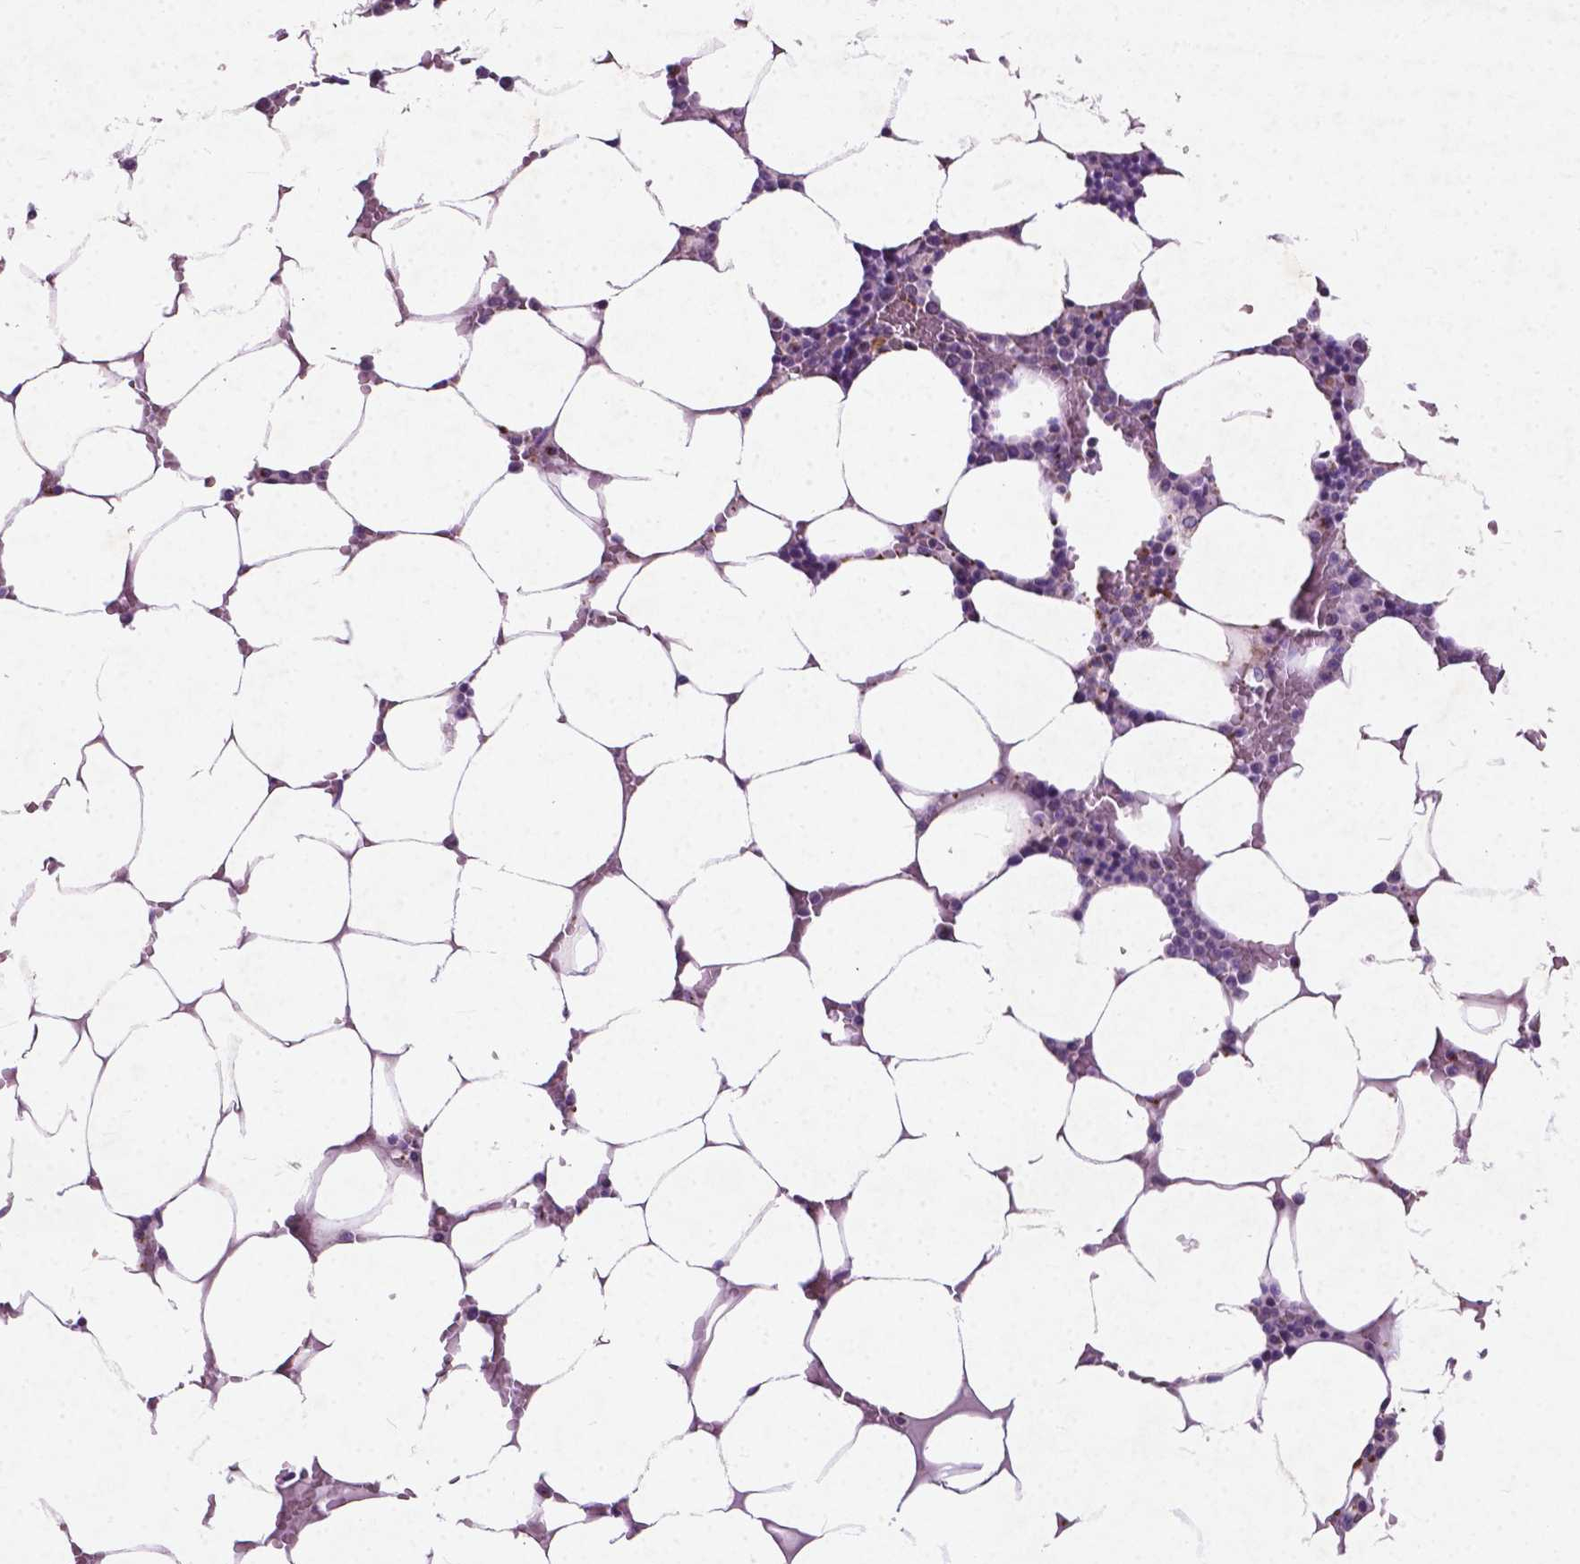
{"staining": {"intensity": "moderate", "quantity": "<25%", "location": "cytoplasmic/membranous"}, "tissue": "bone marrow", "cell_type": "Hematopoietic cells", "image_type": "normal", "snomed": [{"axis": "morphology", "description": "Normal tissue, NOS"}, {"axis": "topography", "description": "Bone marrow"}], "caption": "Normal bone marrow exhibits moderate cytoplasmic/membranous expression in about <25% of hematopoietic cells Using DAB (brown) and hematoxylin (blue) stains, captured at high magnification using brightfield microscopy..", "gene": "ATG4D", "patient": {"sex": "female", "age": 52}}